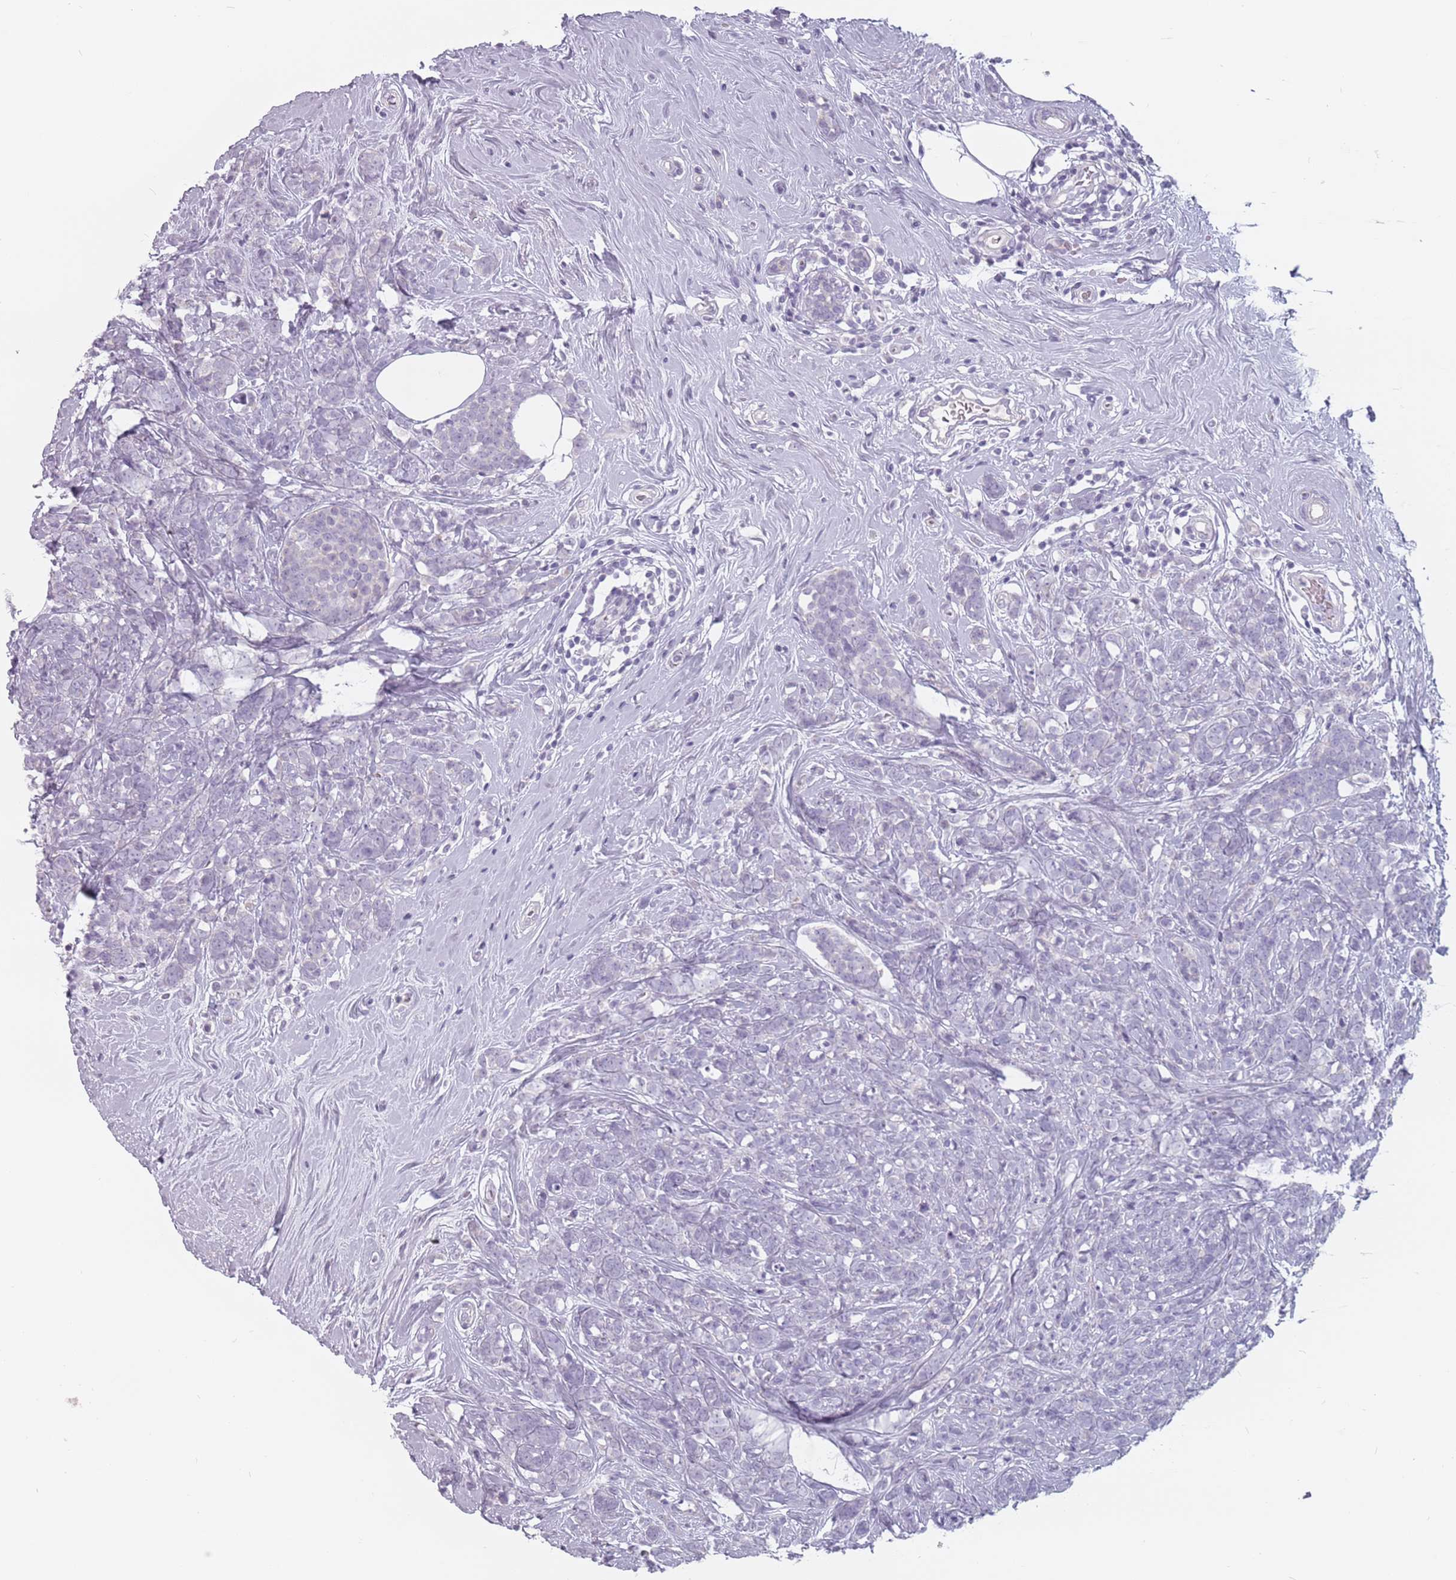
{"staining": {"intensity": "negative", "quantity": "none", "location": "none"}, "tissue": "breast cancer", "cell_type": "Tumor cells", "image_type": "cancer", "snomed": [{"axis": "morphology", "description": "Lobular carcinoma"}, {"axis": "topography", "description": "Breast"}], "caption": "There is no significant staining in tumor cells of breast cancer (lobular carcinoma).", "gene": "CEP19", "patient": {"sex": "female", "age": 58}}